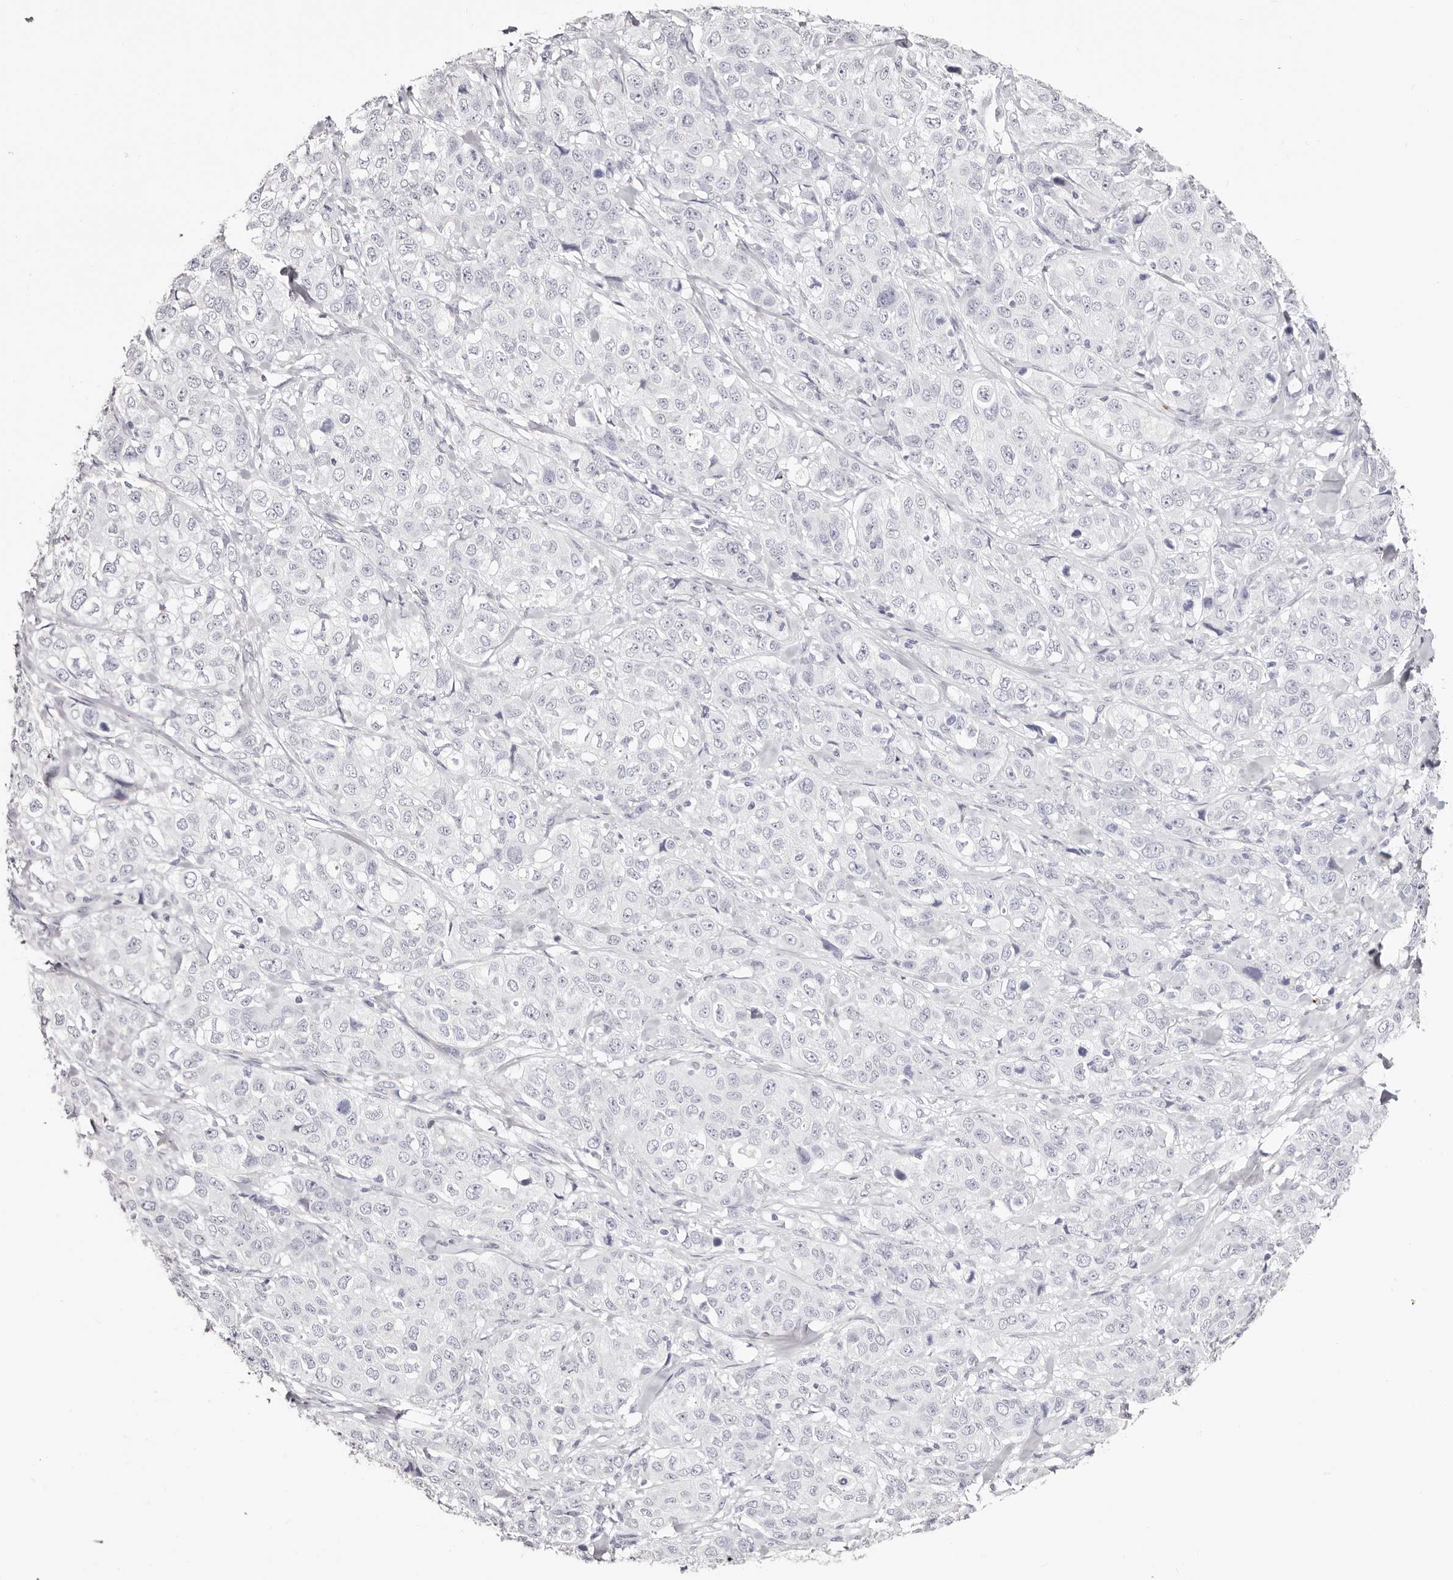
{"staining": {"intensity": "negative", "quantity": "none", "location": "none"}, "tissue": "stomach cancer", "cell_type": "Tumor cells", "image_type": "cancer", "snomed": [{"axis": "morphology", "description": "Adenocarcinoma, NOS"}, {"axis": "topography", "description": "Stomach"}], "caption": "DAB (3,3'-diaminobenzidine) immunohistochemical staining of human stomach cancer (adenocarcinoma) reveals no significant positivity in tumor cells.", "gene": "PF4", "patient": {"sex": "male", "age": 48}}